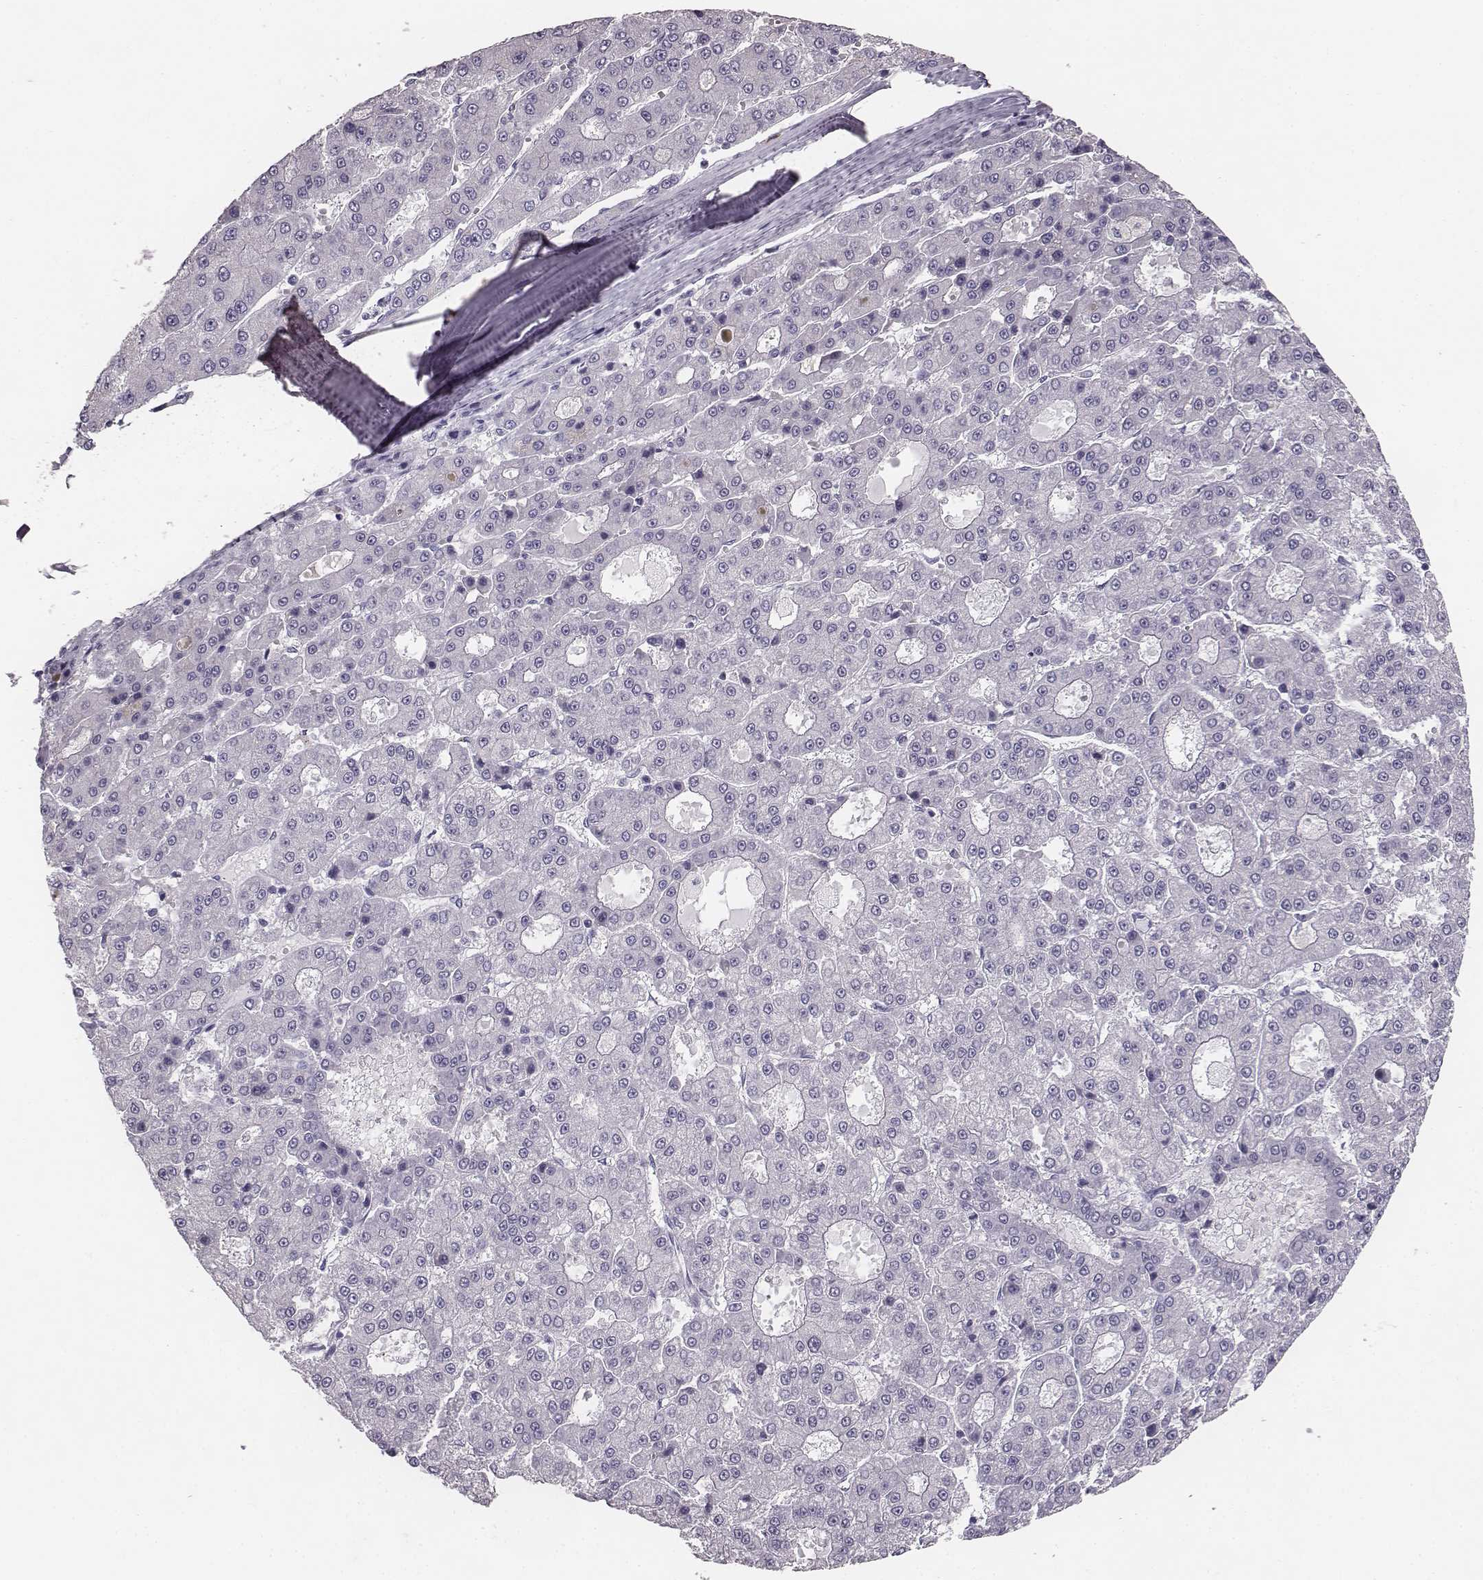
{"staining": {"intensity": "negative", "quantity": "none", "location": "none"}, "tissue": "liver cancer", "cell_type": "Tumor cells", "image_type": "cancer", "snomed": [{"axis": "morphology", "description": "Carcinoma, Hepatocellular, NOS"}, {"axis": "topography", "description": "Liver"}], "caption": "Immunohistochemical staining of liver hepatocellular carcinoma reveals no significant expression in tumor cells.", "gene": "NPTXR", "patient": {"sex": "male", "age": 70}}